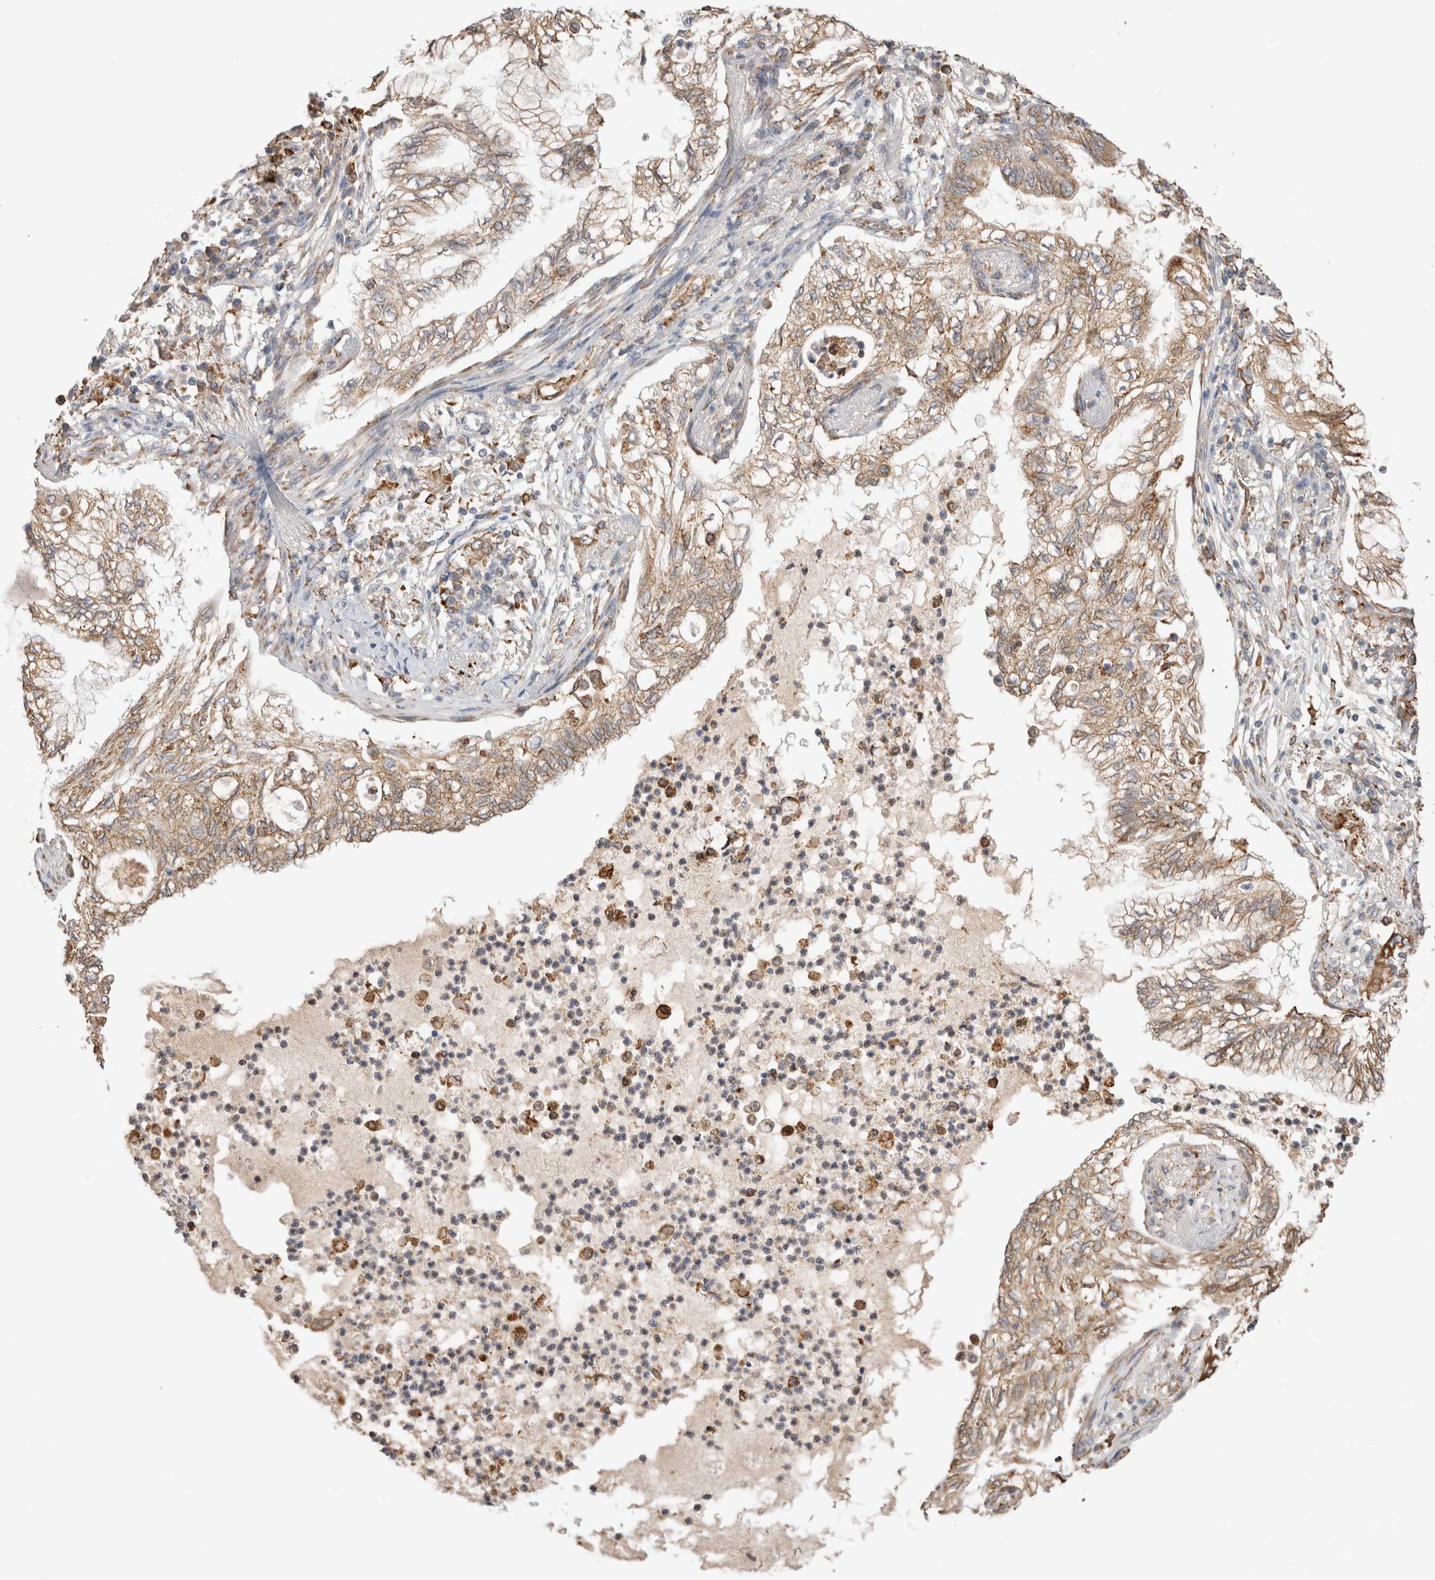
{"staining": {"intensity": "moderate", "quantity": ">75%", "location": "cytoplasmic/membranous"}, "tissue": "lung cancer", "cell_type": "Tumor cells", "image_type": "cancer", "snomed": [{"axis": "morphology", "description": "Normal tissue, NOS"}, {"axis": "morphology", "description": "Adenocarcinoma, NOS"}, {"axis": "topography", "description": "Bronchus"}, {"axis": "topography", "description": "Lung"}], "caption": "Adenocarcinoma (lung) stained with immunohistochemistry (IHC) demonstrates moderate cytoplasmic/membranous positivity in approximately >75% of tumor cells. The staining is performed using DAB brown chromogen to label protein expression. The nuclei are counter-stained blue using hematoxylin.", "gene": "LRPAP1", "patient": {"sex": "female", "age": 70}}